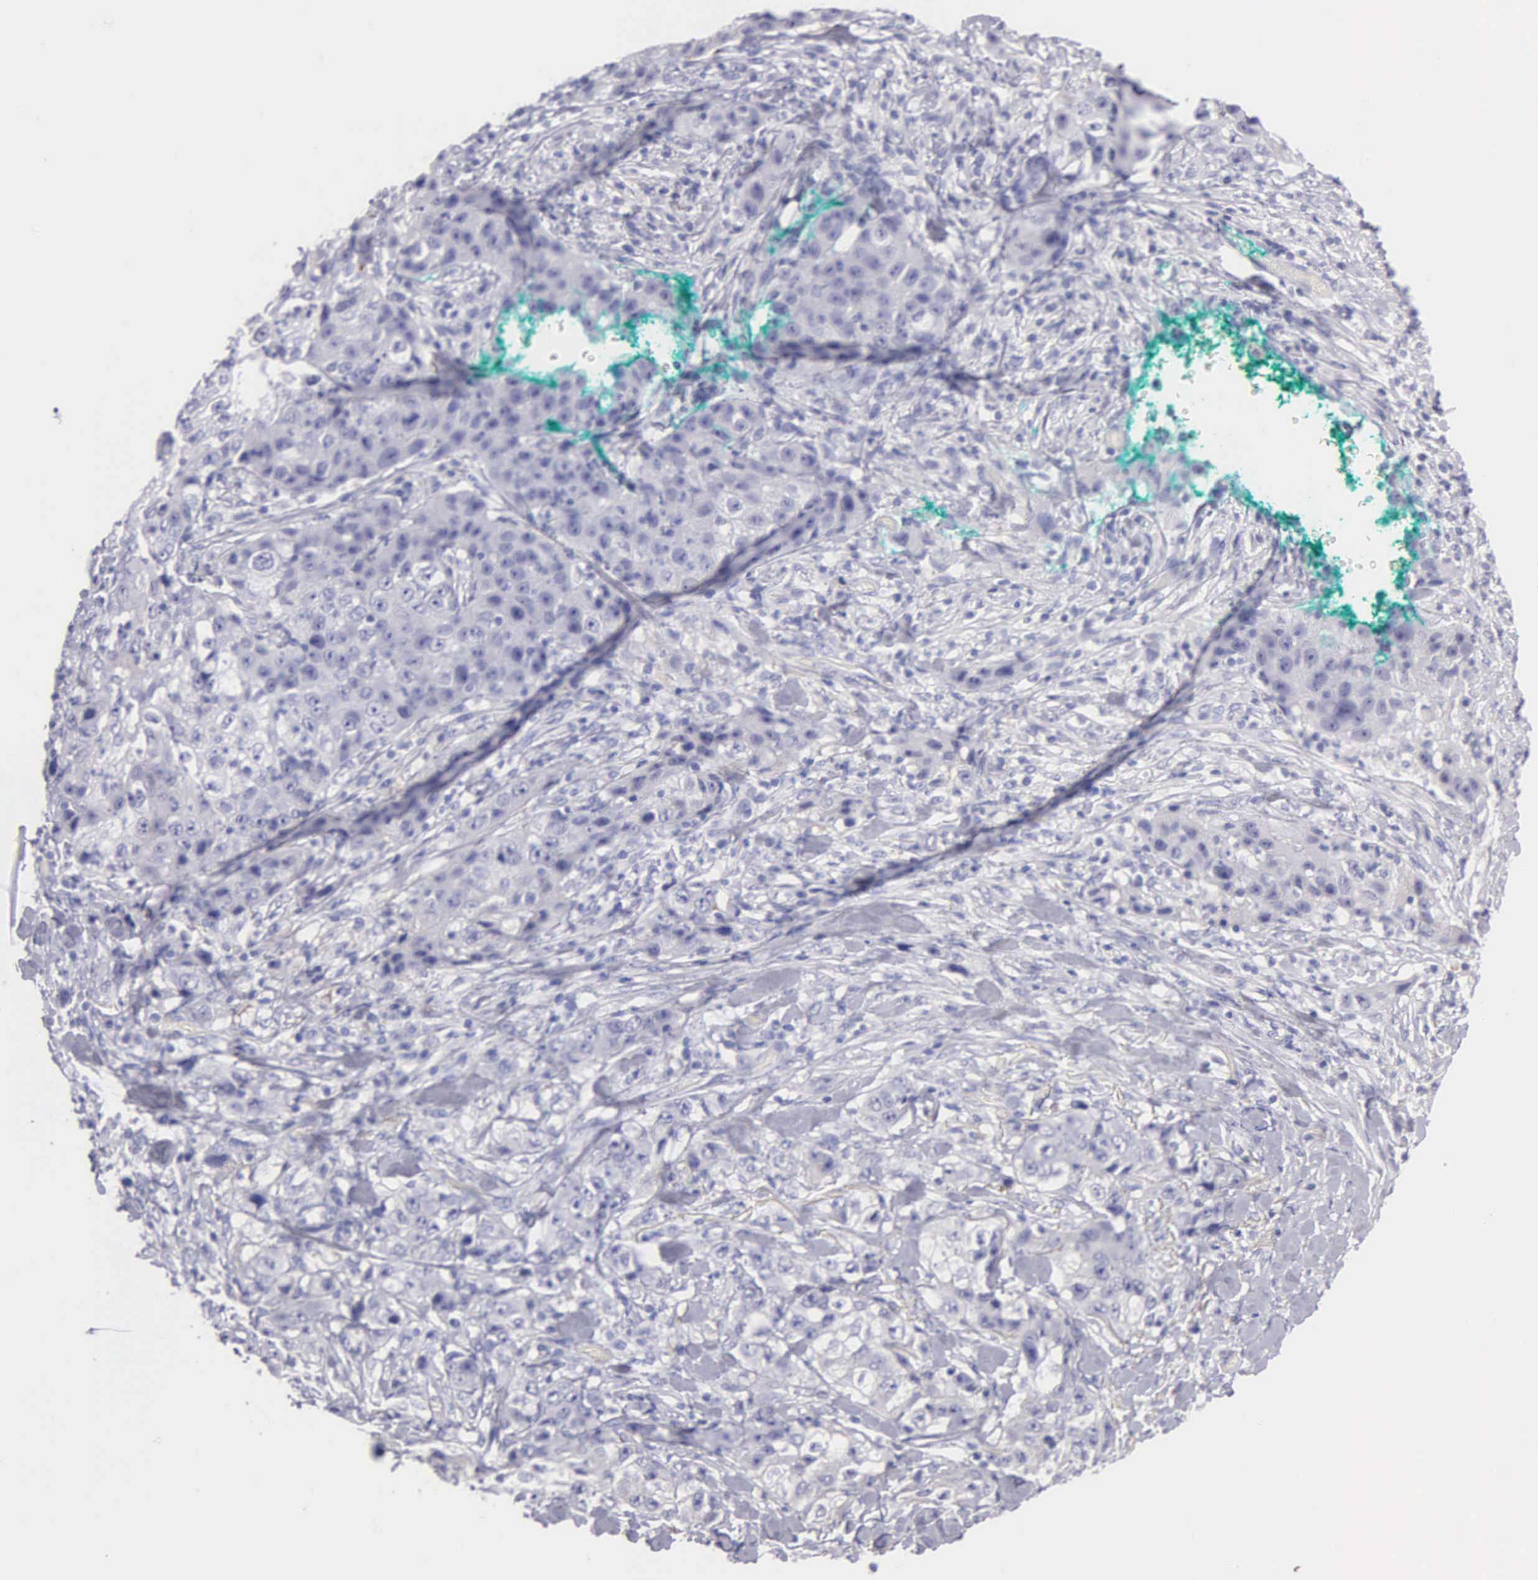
{"staining": {"intensity": "negative", "quantity": "none", "location": "none"}, "tissue": "lung cancer", "cell_type": "Tumor cells", "image_type": "cancer", "snomed": [{"axis": "morphology", "description": "Squamous cell carcinoma, NOS"}, {"axis": "topography", "description": "Lung"}], "caption": "Tumor cells show no significant protein expression in squamous cell carcinoma (lung).", "gene": "FBLN5", "patient": {"sex": "male", "age": 64}}